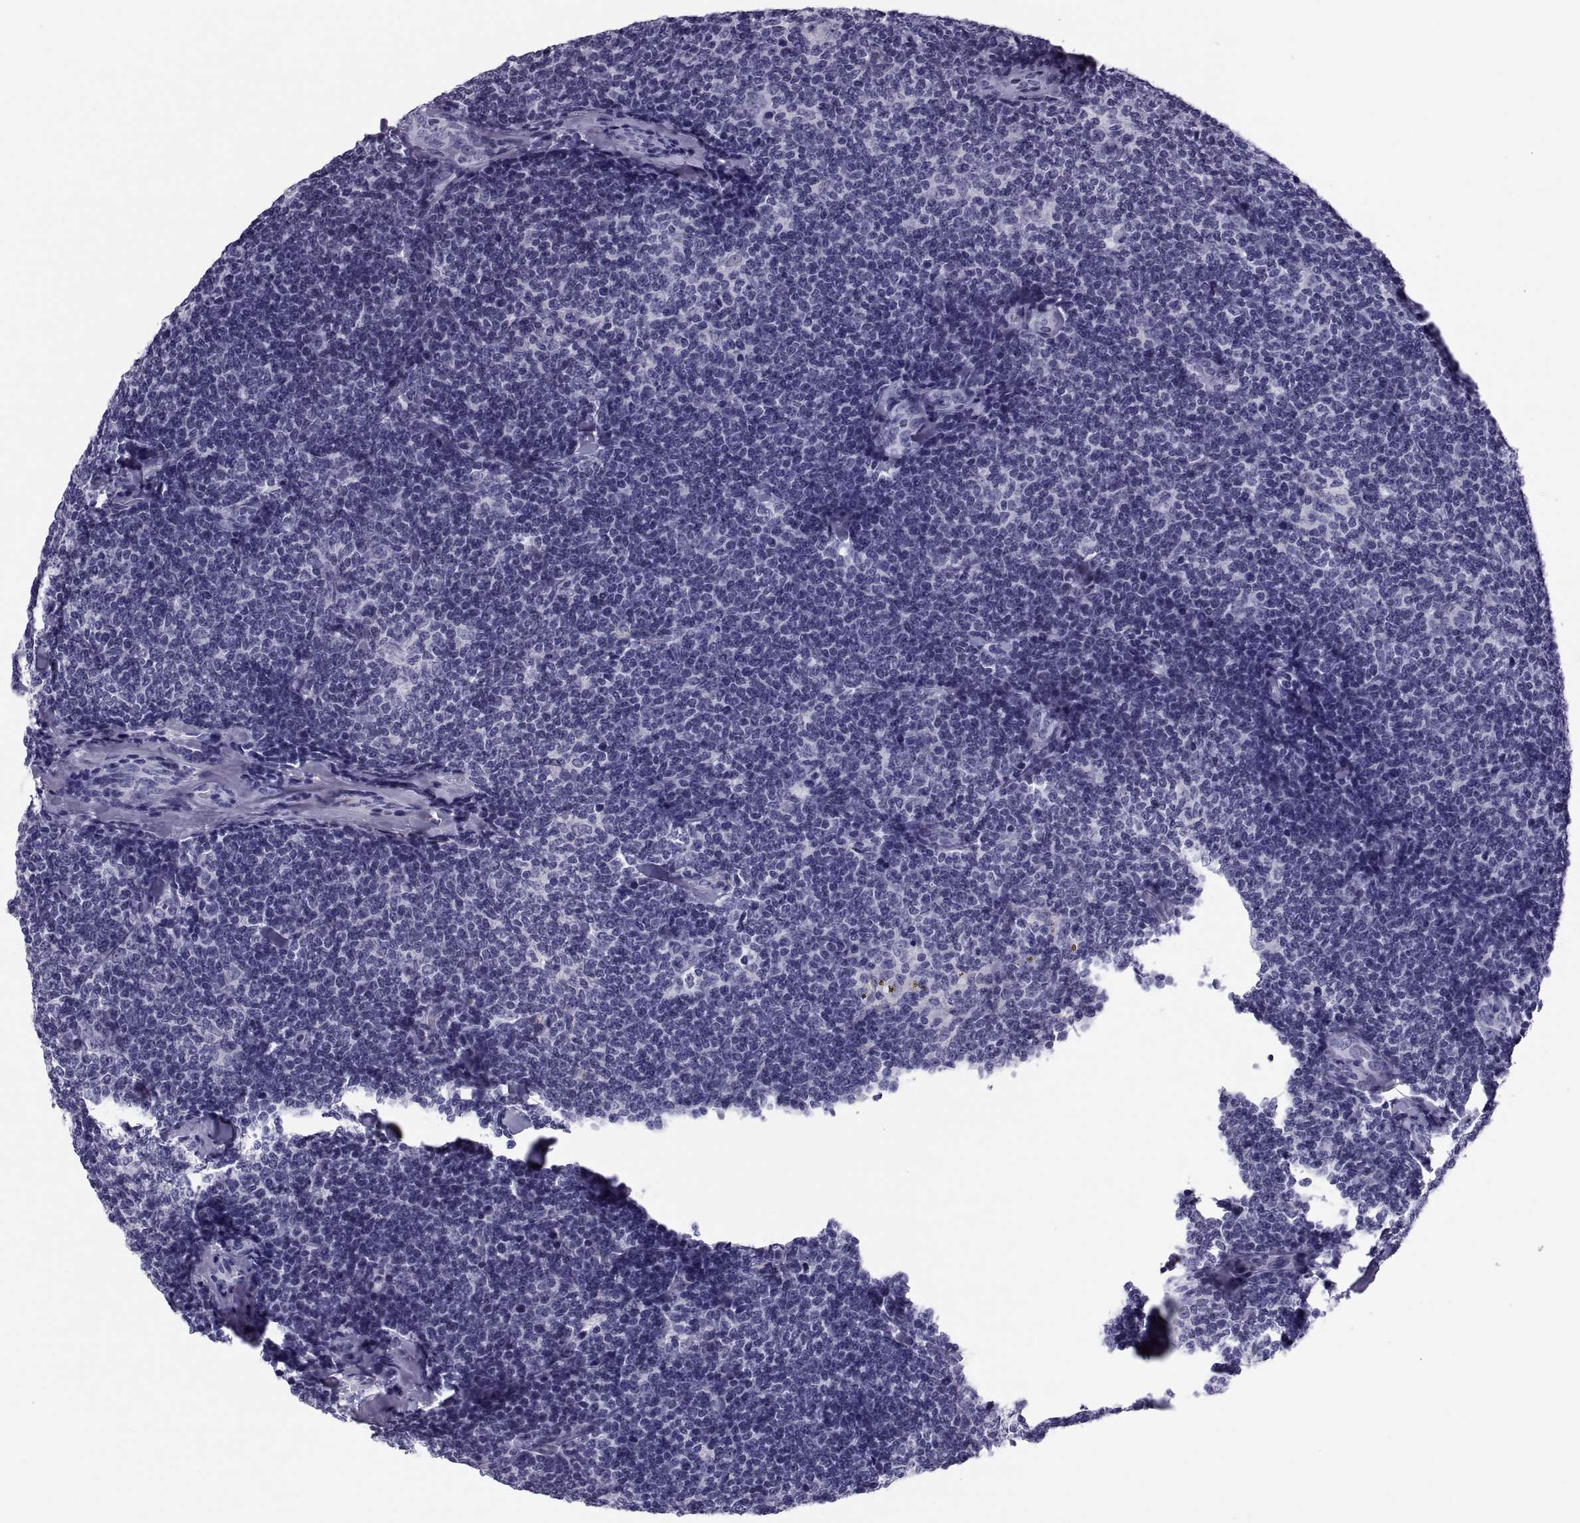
{"staining": {"intensity": "negative", "quantity": "none", "location": "none"}, "tissue": "lymphoma", "cell_type": "Tumor cells", "image_type": "cancer", "snomed": [{"axis": "morphology", "description": "Malignant lymphoma, non-Hodgkin's type, Low grade"}, {"axis": "topography", "description": "Lymph node"}], "caption": "Lymphoma was stained to show a protein in brown. There is no significant staining in tumor cells. (IHC, brightfield microscopy, high magnification).", "gene": "DEFB129", "patient": {"sex": "female", "age": 56}}